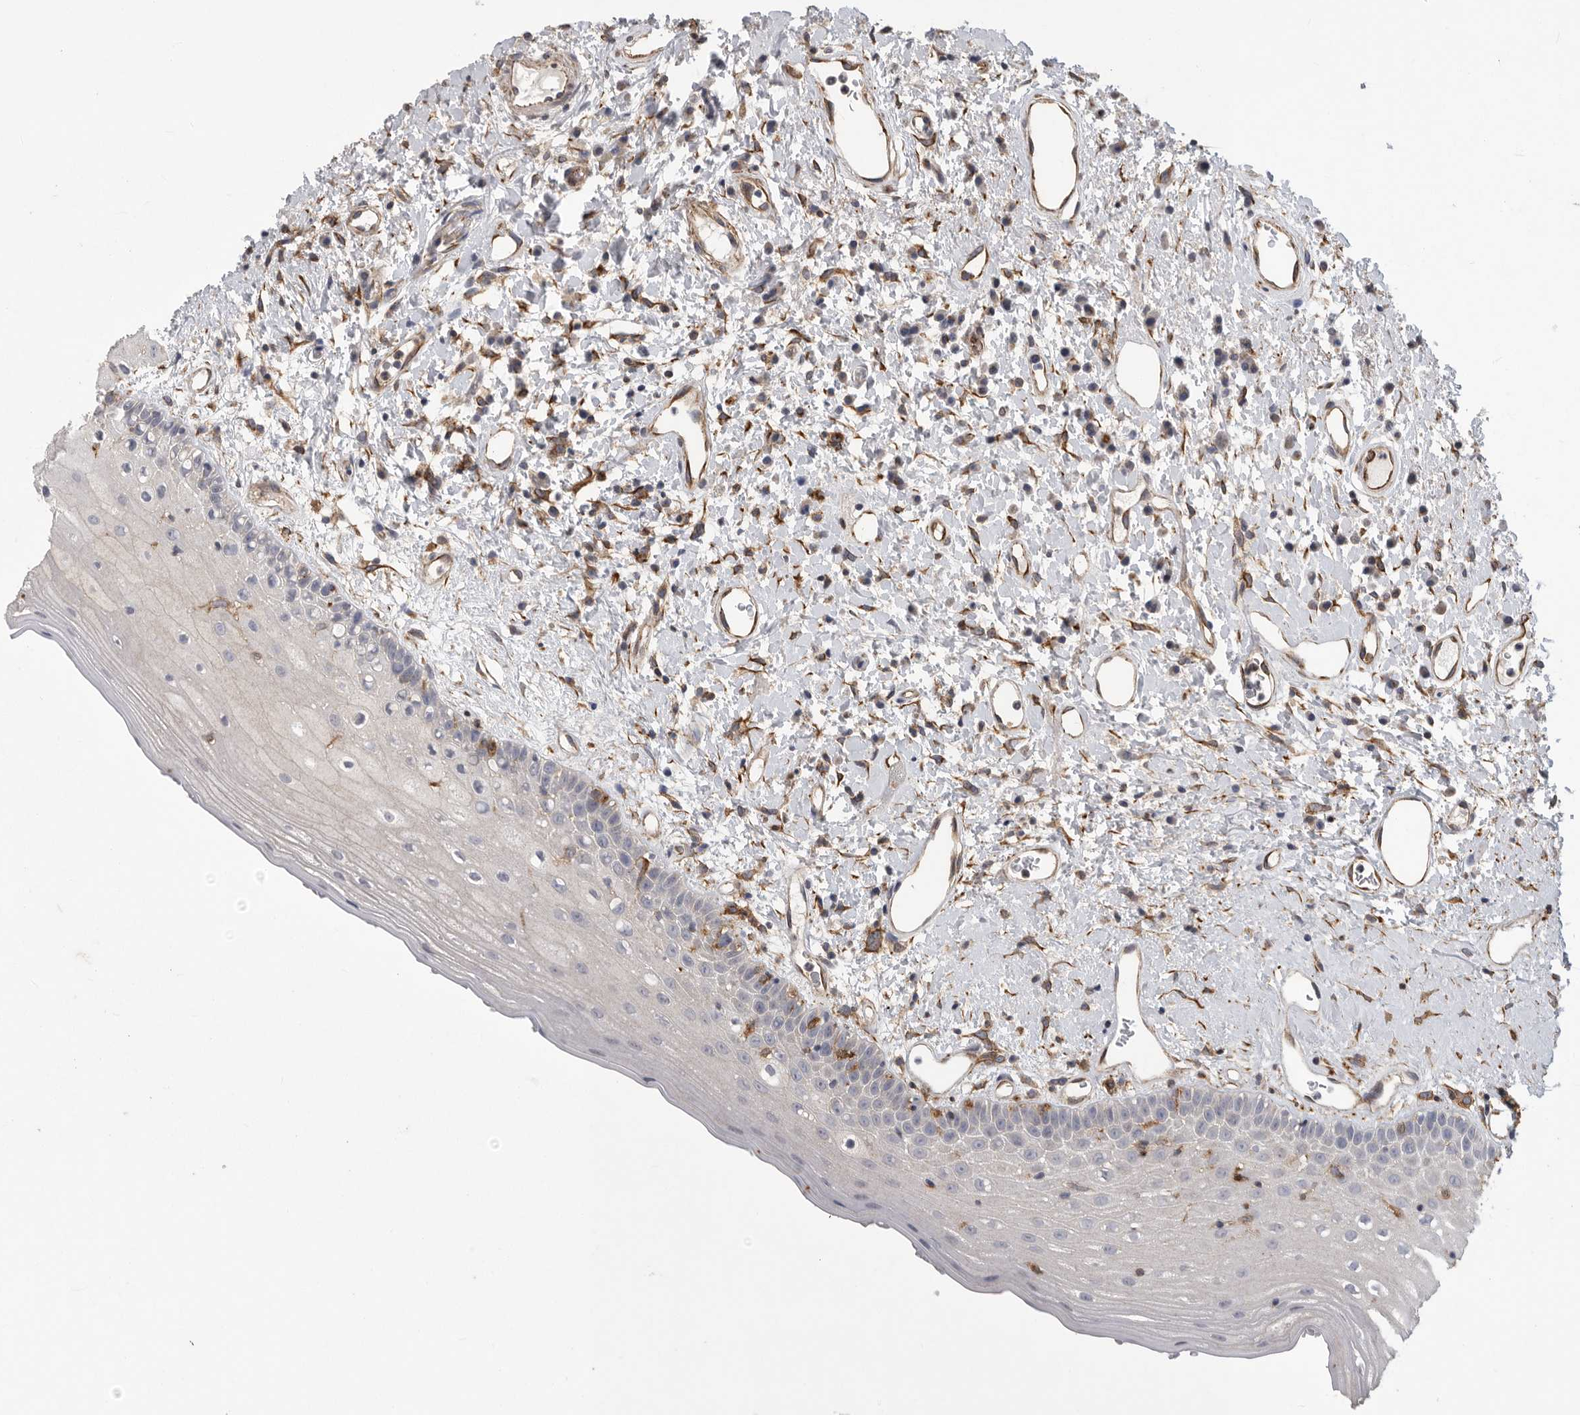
{"staining": {"intensity": "negative", "quantity": "none", "location": "none"}, "tissue": "oral mucosa", "cell_type": "Squamous epithelial cells", "image_type": "normal", "snomed": [{"axis": "morphology", "description": "Normal tissue, NOS"}, {"axis": "topography", "description": "Oral tissue"}], "caption": "Protein analysis of benign oral mucosa reveals no significant positivity in squamous epithelial cells.", "gene": "SIGLEC10", "patient": {"sex": "female", "age": 76}}